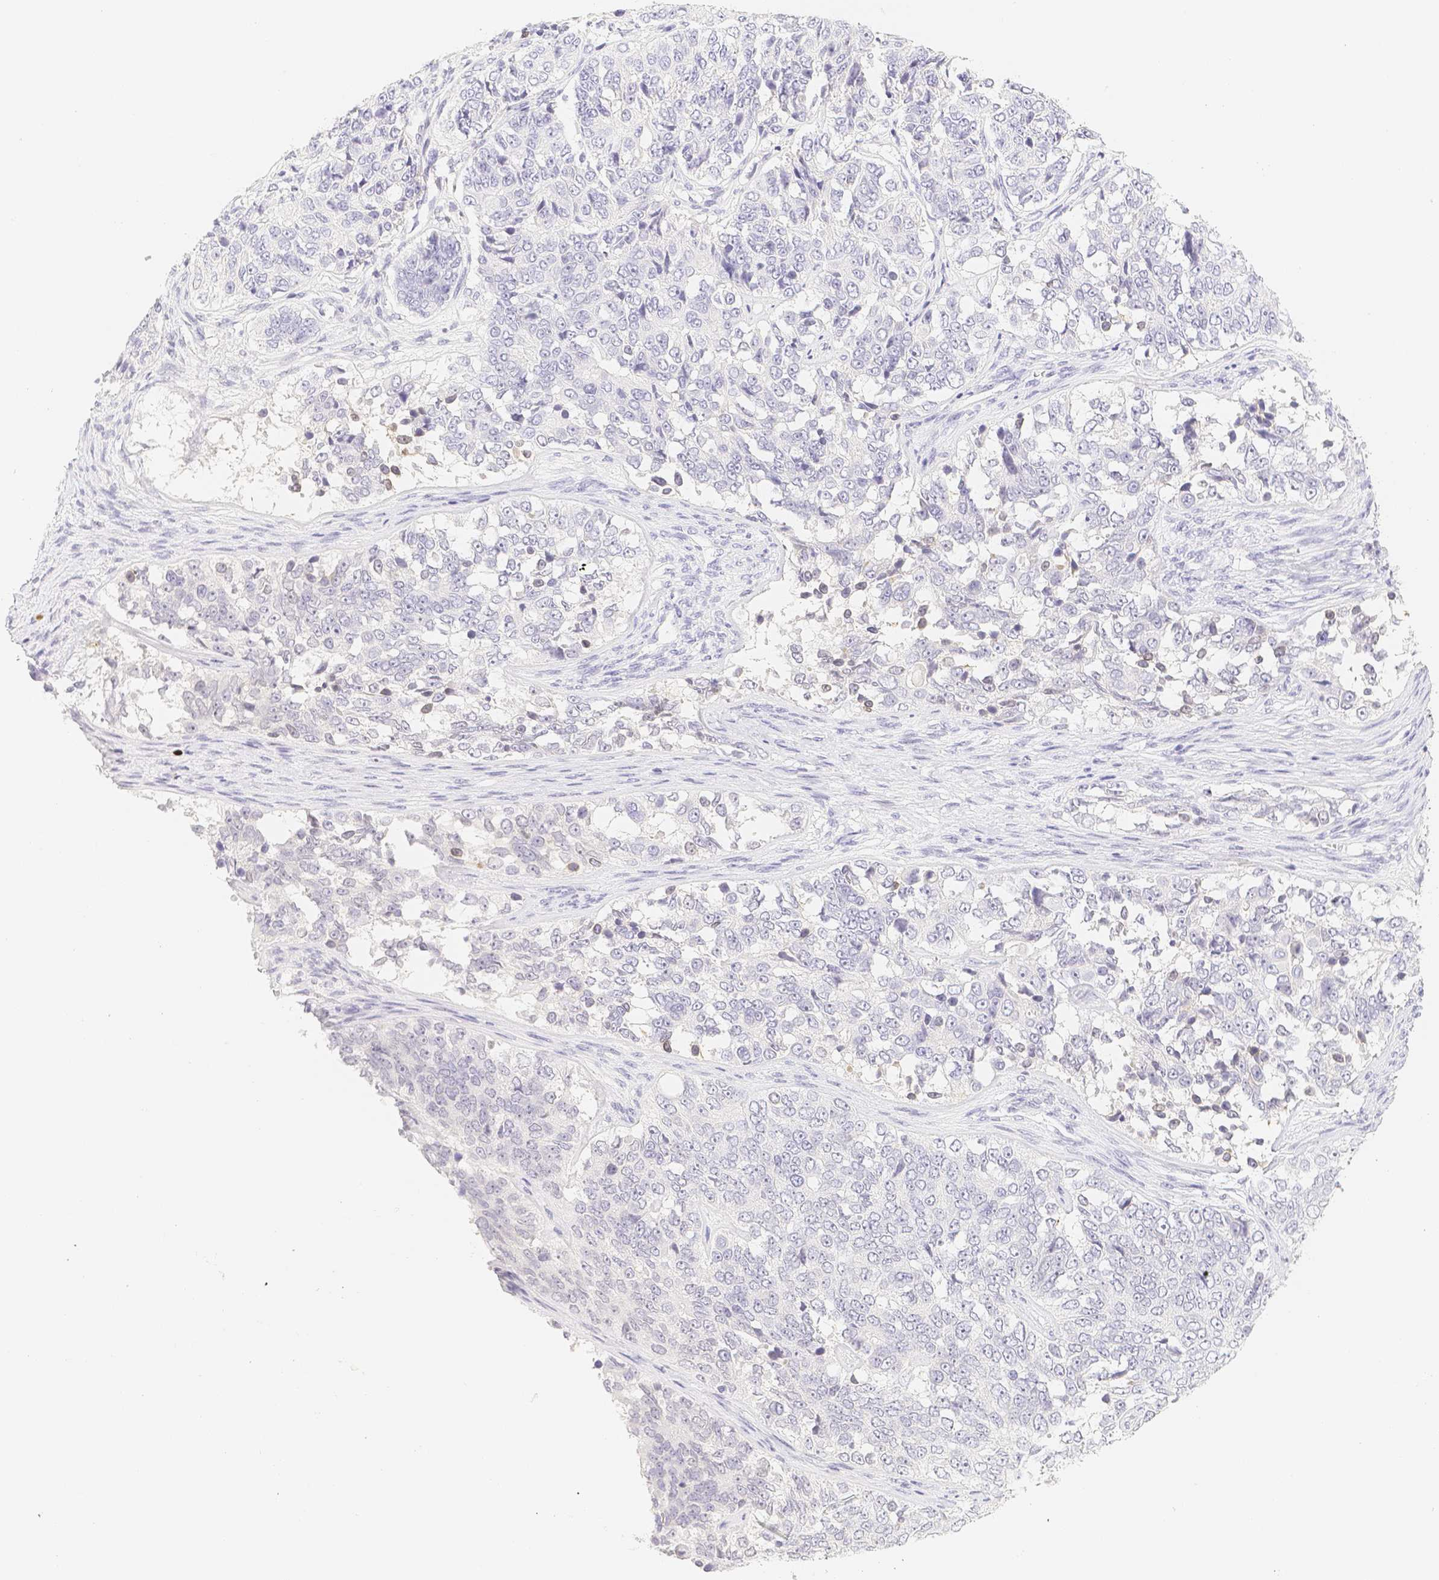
{"staining": {"intensity": "negative", "quantity": "none", "location": "none"}, "tissue": "ovarian cancer", "cell_type": "Tumor cells", "image_type": "cancer", "snomed": [{"axis": "morphology", "description": "Carcinoma, endometroid"}, {"axis": "topography", "description": "Ovary"}], "caption": "A histopathology image of ovarian cancer (endometroid carcinoma) stained for a protein shows no brown staining in tumor cells.", "gene": "PADI4", "patient": {"sex": "female", "age": 51}}